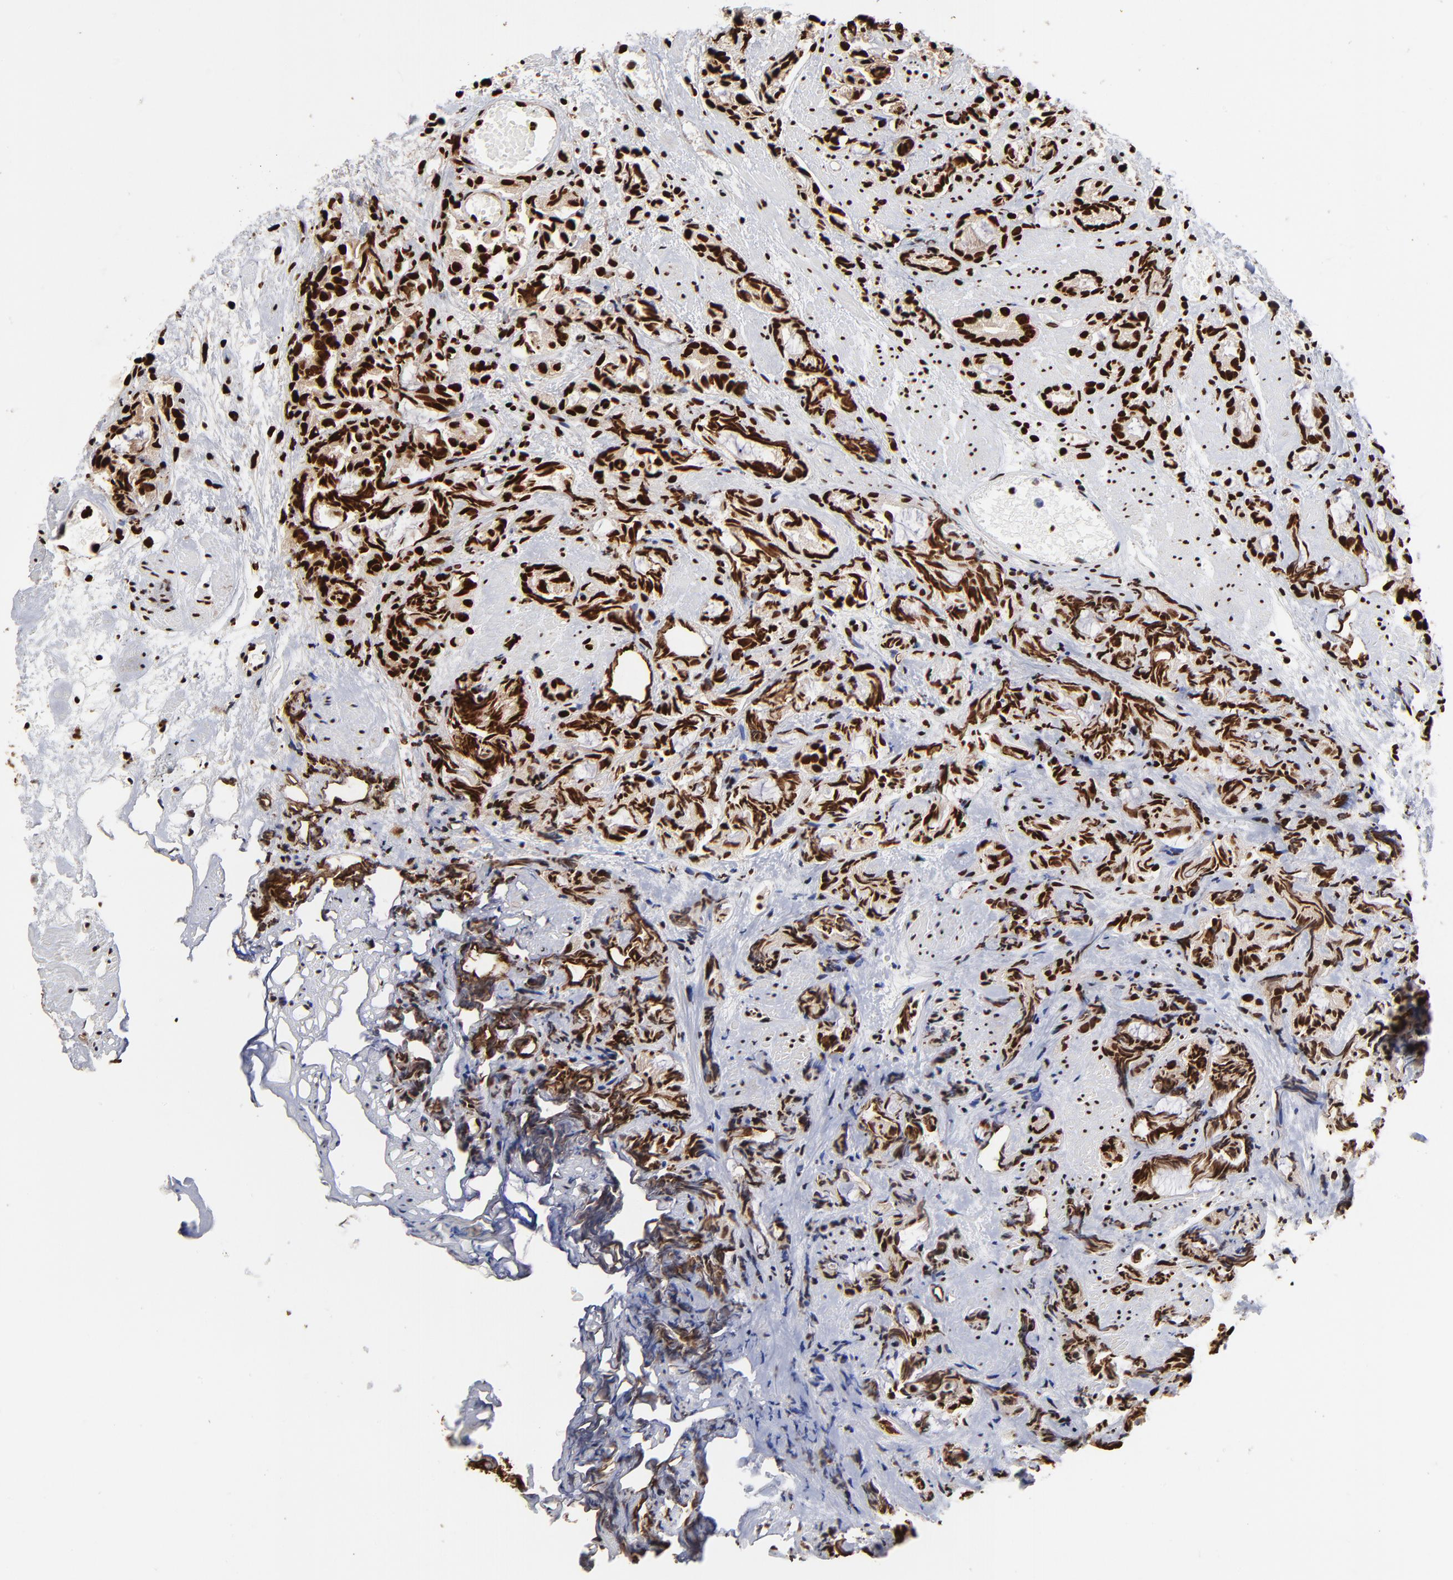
{"staining": {"intensity": "strong", "quantity": ">75%", "location": "nuclear"}, "tissue": "prostate cancer", "cell_type": "Tumor cells", "image_type": "cancer", "snomed": [{"axis": "morphology", "description": "Adenocarcinoma, High grade"}, {"axis": "topography", "description": "Prostate"}], "caption": "Tumor cells reveal strong nuclear staining in about >75% of cells in prostate adenocarcinoma (high-grade).", "gene": "ZNF544", "patient": {"sex": "male", "age": 85}}